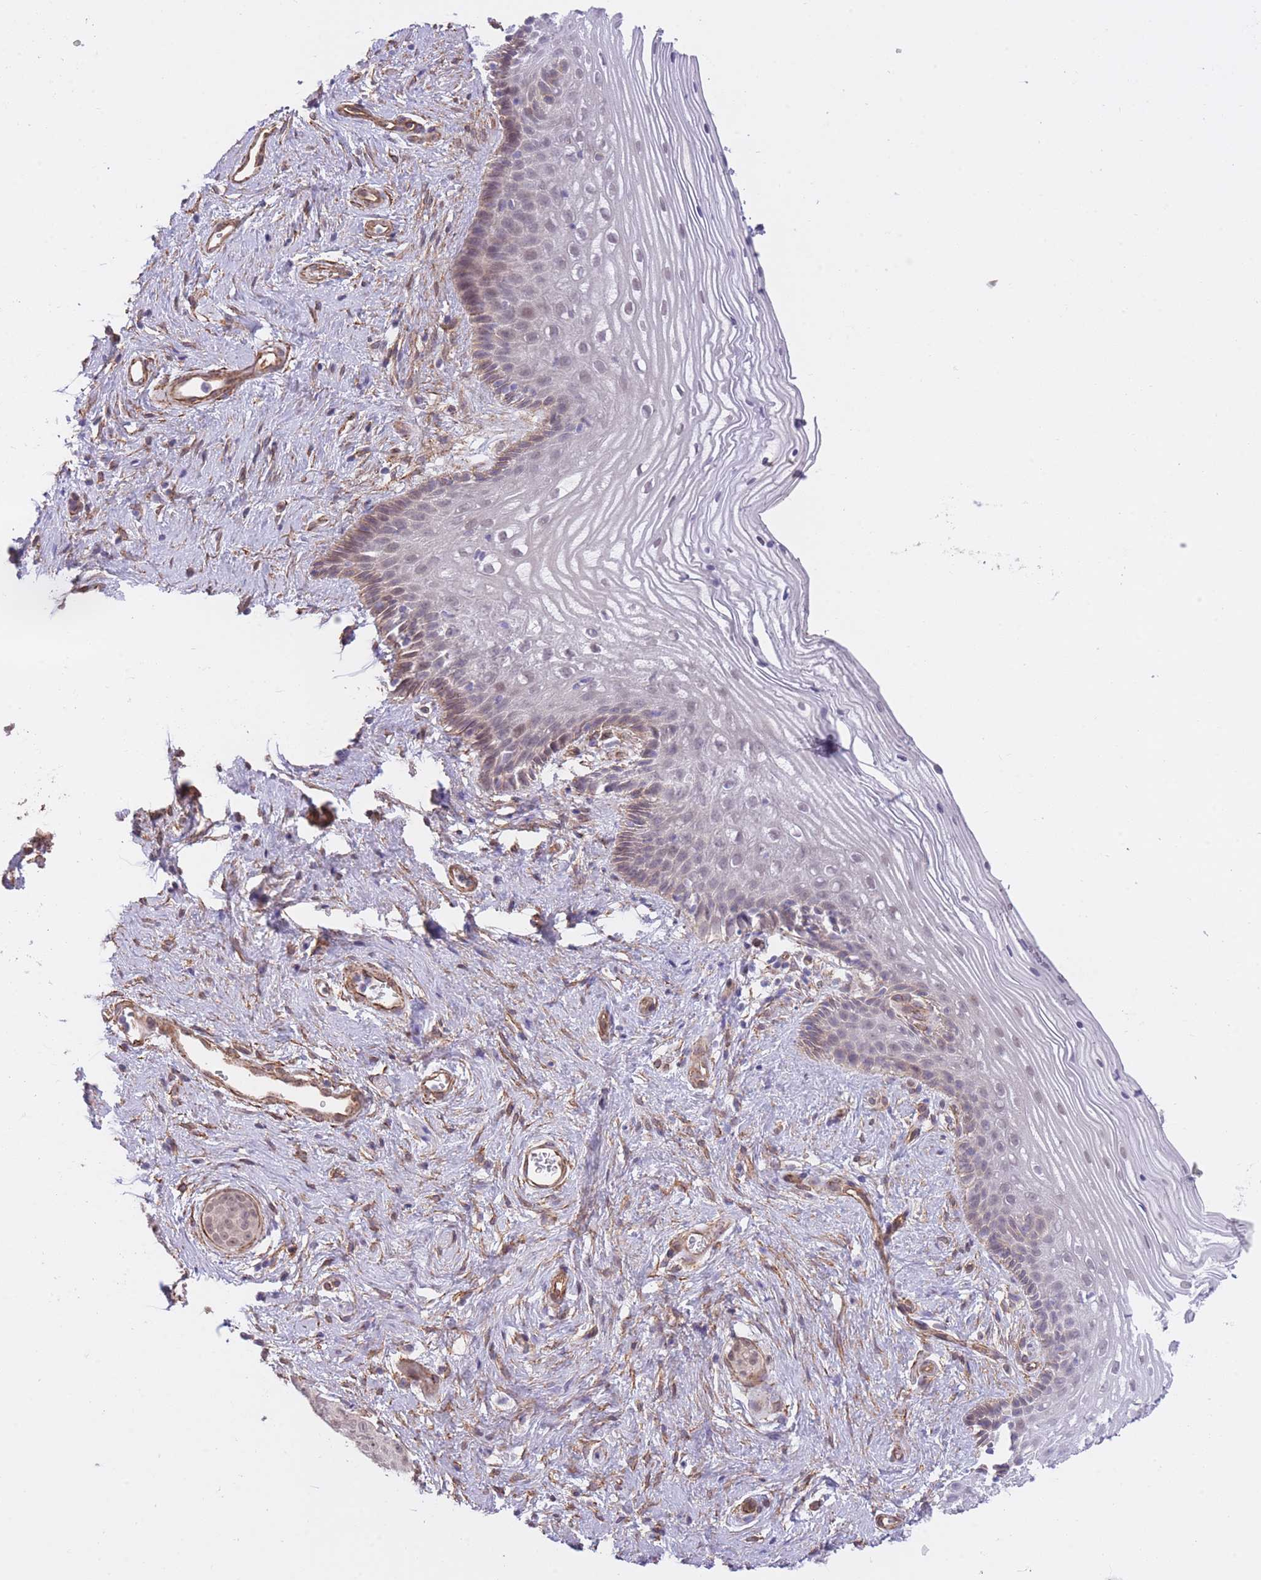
{"staining": {"intensity": "weak", "quantity": "<25%", "location": "cytoplasmic/membranous"}, "tissue": "vagina", "cell_type": "Squamous epithelial cells", "image_type": "normal", "snomed": [{"axis": "morphology", "description": "Normal tissue, NOS"}, {"axis": "topography", "description": "Vagina"}], "caption": "DAB immunohistochemical staining of benign human vagina exhibits no significant staining in squamous epithelial cells. Nuclei are stained in blue.", "gene": "QTRT1", "patient": {"sex": "female", "age": 47}}